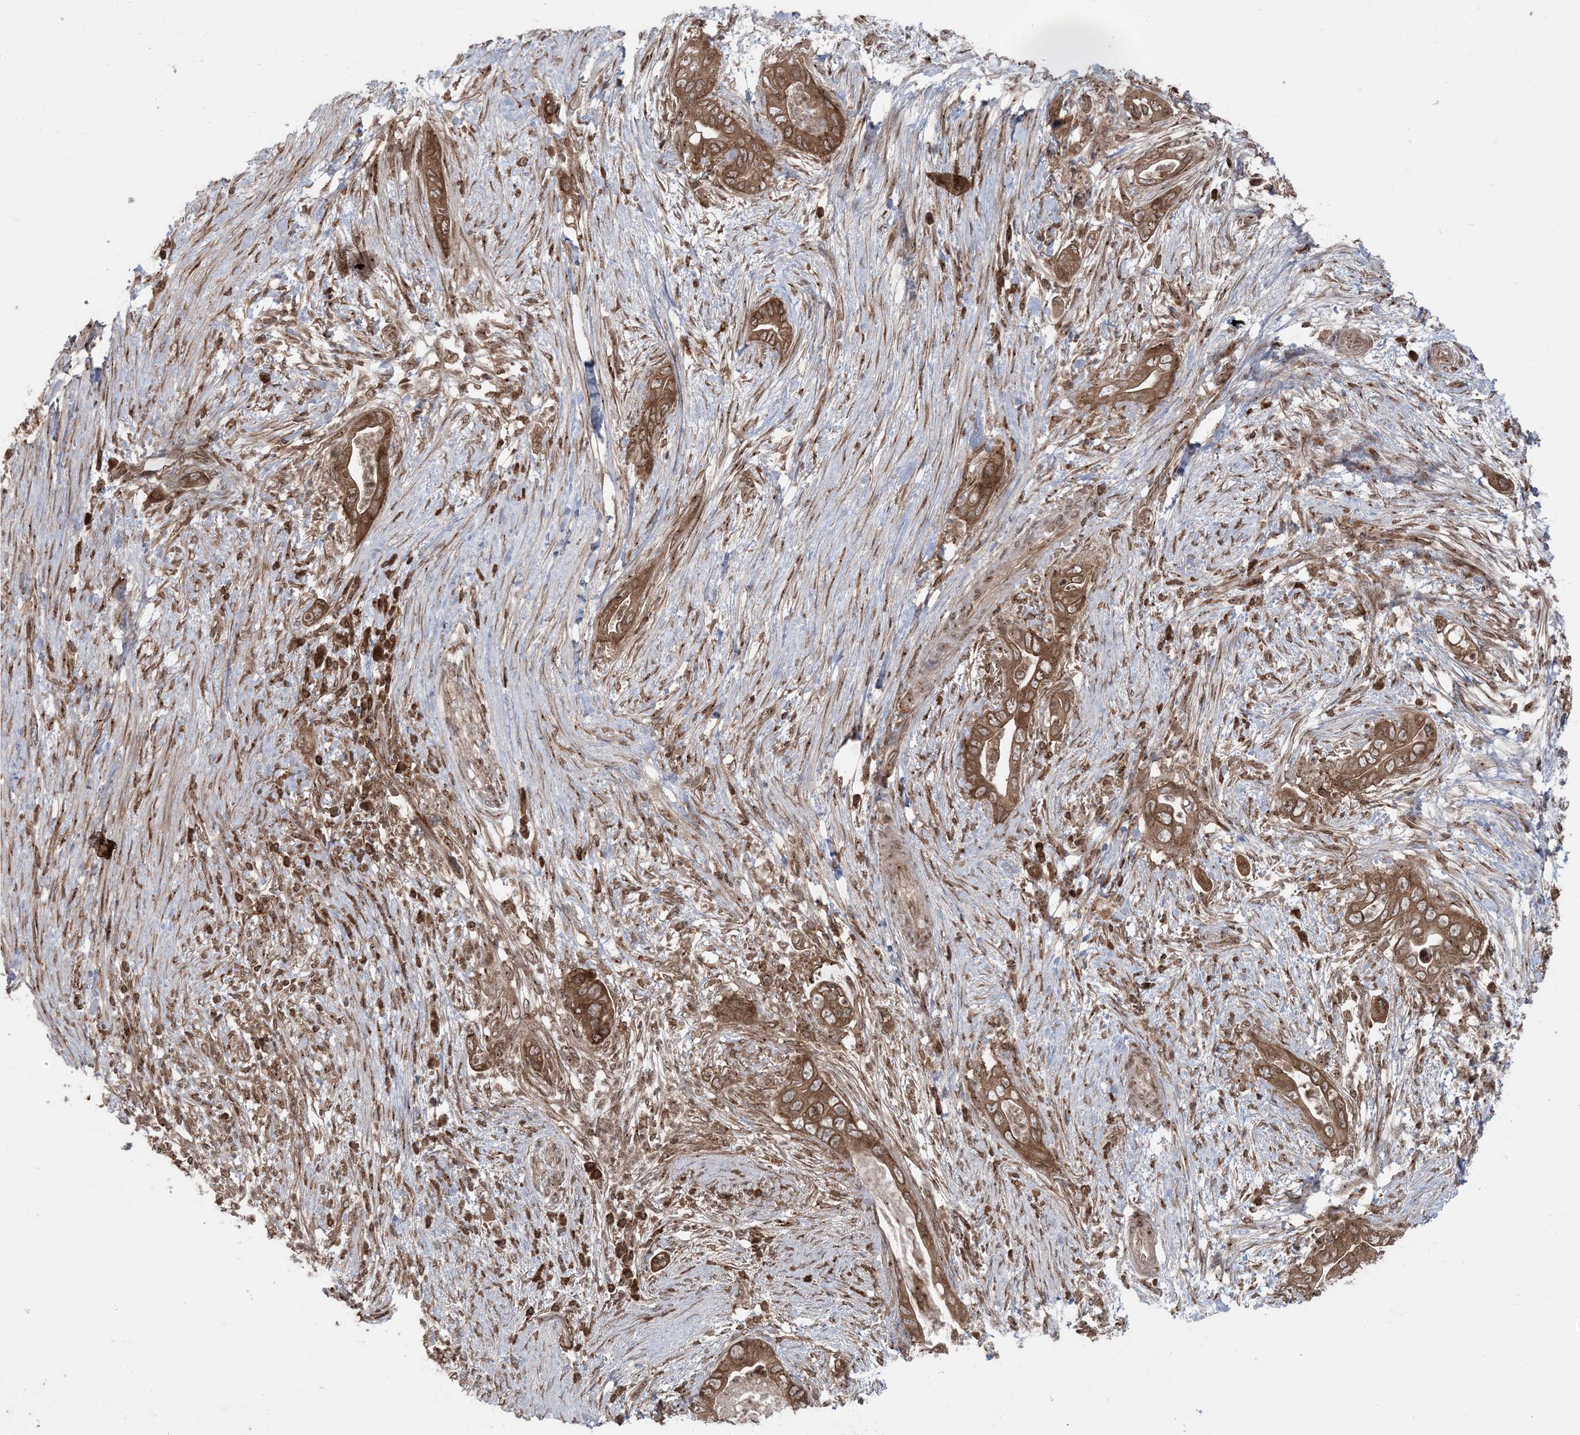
{"staining": {"intensity": "moderate", "quantity": ">75%", "location": "cytoplasmic/membranous"}, "tissue": "pancreatic cancer", "cell_type": "Tumor cells", "image_type": "cancer", "snomed": [{"axis": "morphology", "description": "Adenocarcinoma, NOS"}, {"axis": "topography", "description": "Pancreas"}], "caption": "A high-resolution micrograph shows immunohistochemistry (IHC) staining of adenocarcinoma (pancreatic), which displays moderate cytoplasmic/membranous positivity in approximately >75% of tumor cells. (IHC, brightfield microscopy, high magnification).", "gene": "DDX19B", "patient": {"sex": "male", "age": 75}}